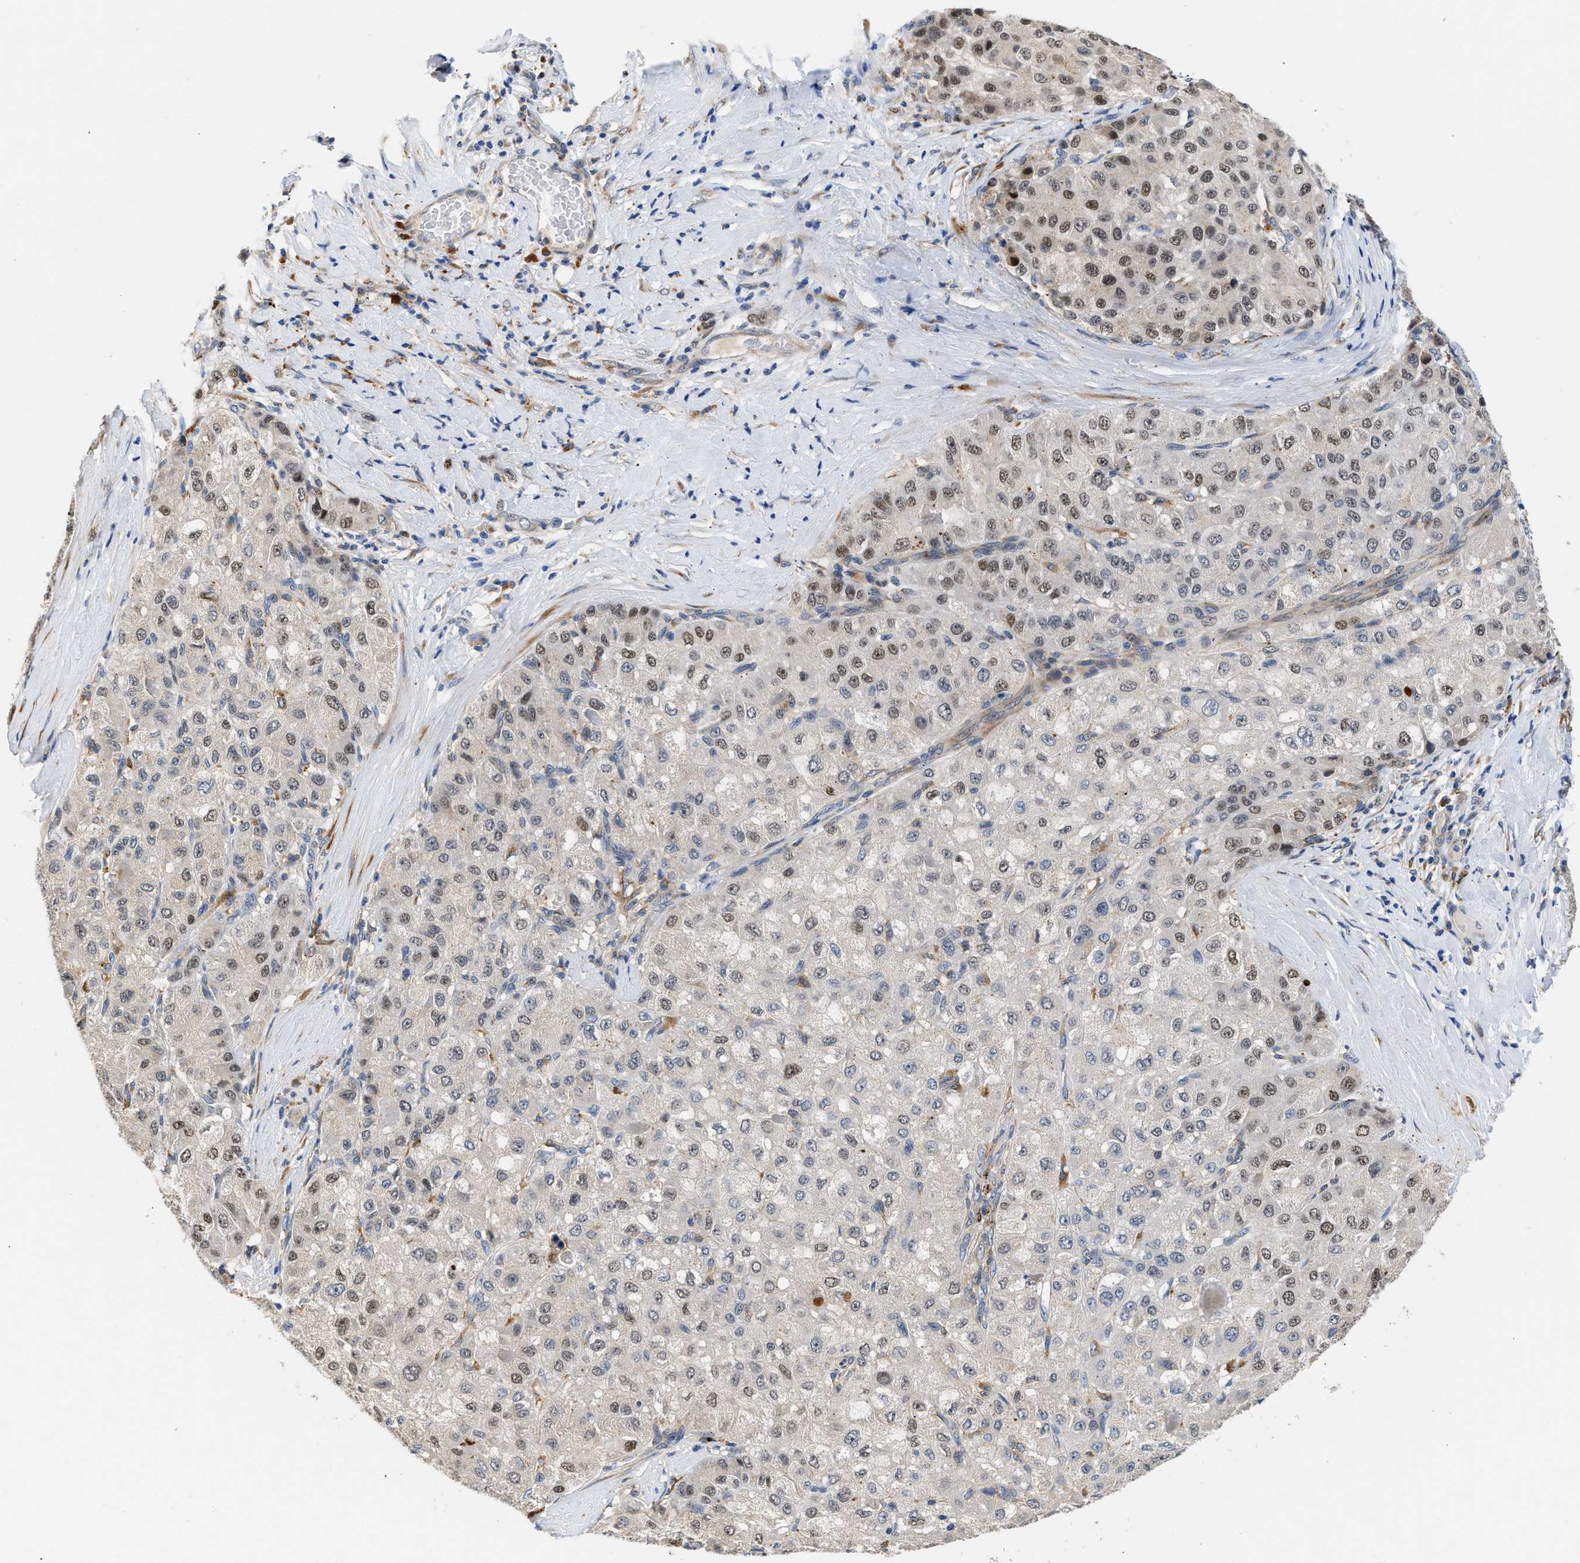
{"staining": {"intensity": "moderate", "quantity": "25%-75%", "location": "nuclear"}, "tissue": "liver cancer", "cell_type": "Tumor cells", "image_type": "cancer", "snomed": [{"axis": "morphology", "description": "Carcinoma, Hepatocellular, NOS"}, {"axis": "topography", "description": "Liver"}], "caption": "Protein analysis of liver hepatocellular carcinoma tissue reveals moderate nuclear expression in about 25%-75% of tumor cells. The protein of interest is stained brown, and the nuclei are stained in blue (DAB (3,3'-diaminobenzidine) IHC with brightfield microscopy, high magnification).", "gene": "PPM1L", "patient": {"sex": "male", "age": 80}}